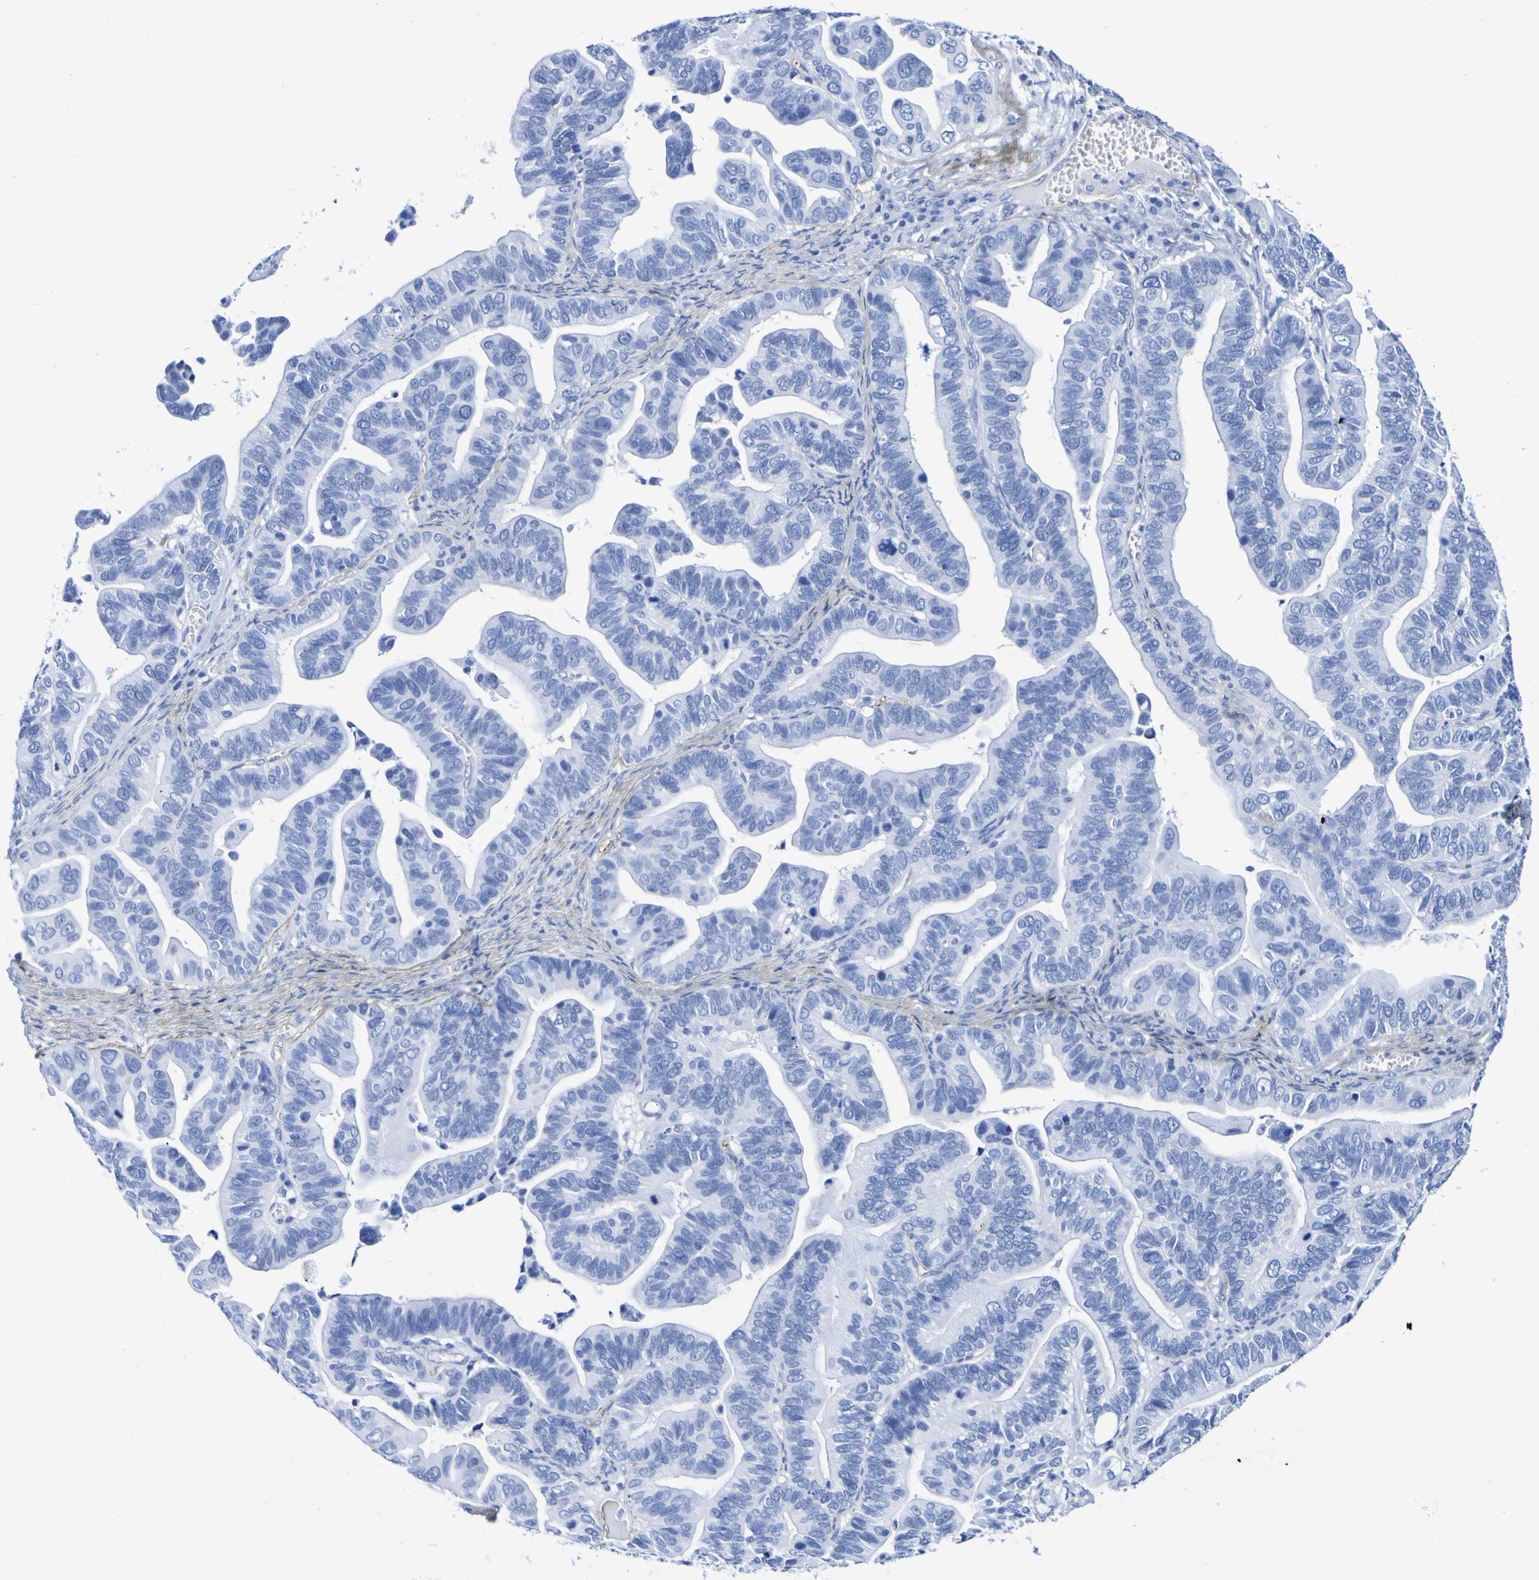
{"staining": {"intensity": "negative", "quantity": "none", "location": "none"}, "tissue": "ovarian cancer", "cell_type": "Tumor cells", "image_type": "cancer", "snomed": [{"axis": "morphology", "description": "Cystadenocarcinoma, serous, NOS"}, {"axis": "topography", "description": "Ovary"}], "caption": "DAB (3,3'-diaminobenzidine) immunohistochemical staining of ovarian serous cystadenocarcinoma displays no significant expression in tumor cells.", "gene": "DPEP1", "patient": {"sex": "female", "age": 56}}